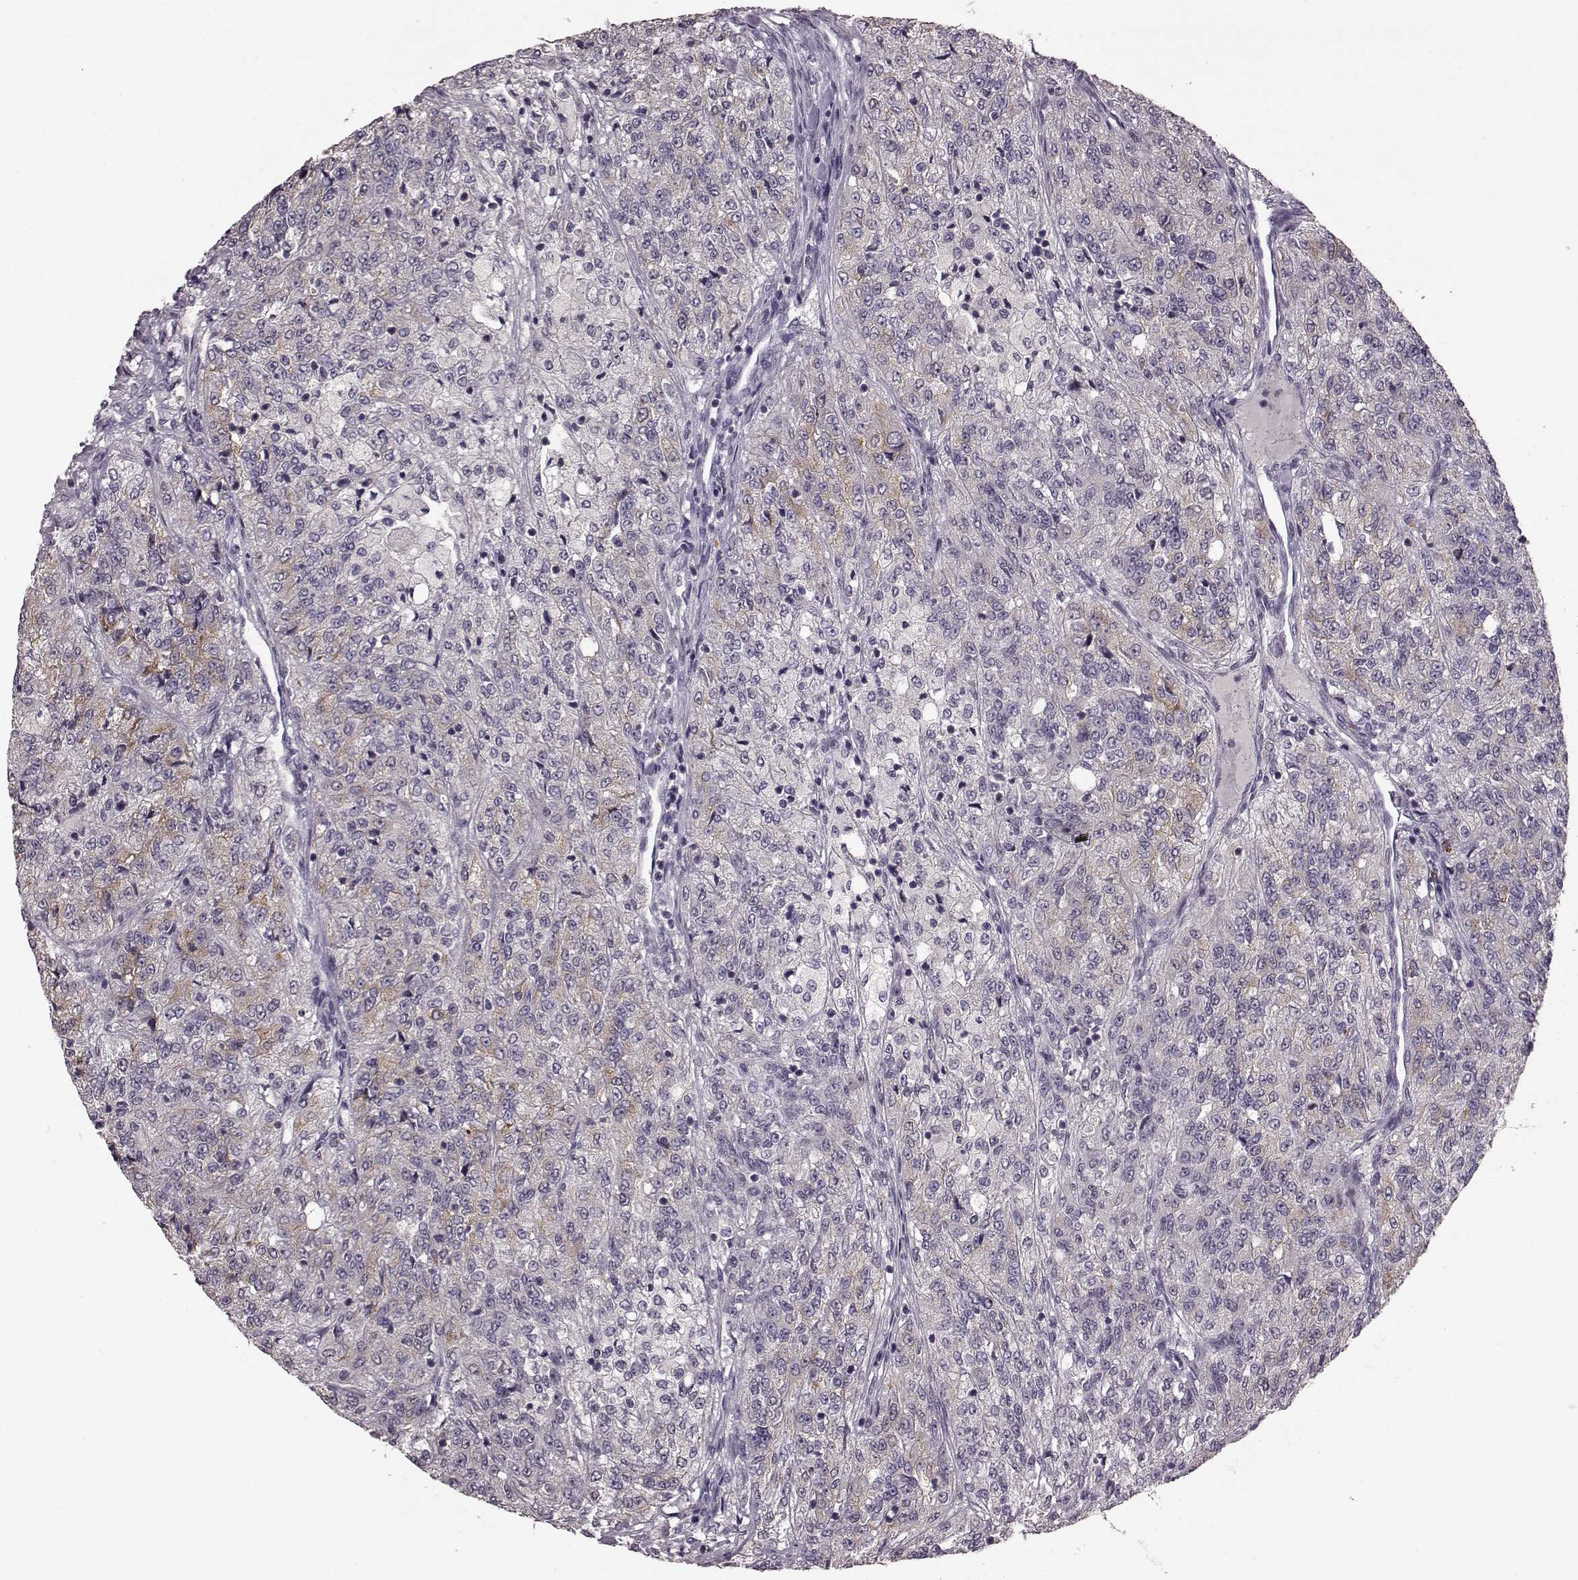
{"staining": {"intensity": "moderate", "quantity": "<25%", "location": "cytoplasmic/membranous"}, "tissue": "renal cancer", "cell_type": "Tumor cells", "image_type": "cancer", "snomed": [{"axis": "morphology", "description": "Adenocarcinoma, NOS"}, {"axis": "topography", "description": "Kidney"}], "caption": "A brown stain labels moderate cytoplasmic/membranous positivity of a protein in human renal adenocarcinoma tumor cells.", "gene": "SLC52A3", "patient": {"sex": "female", "age": 63}}